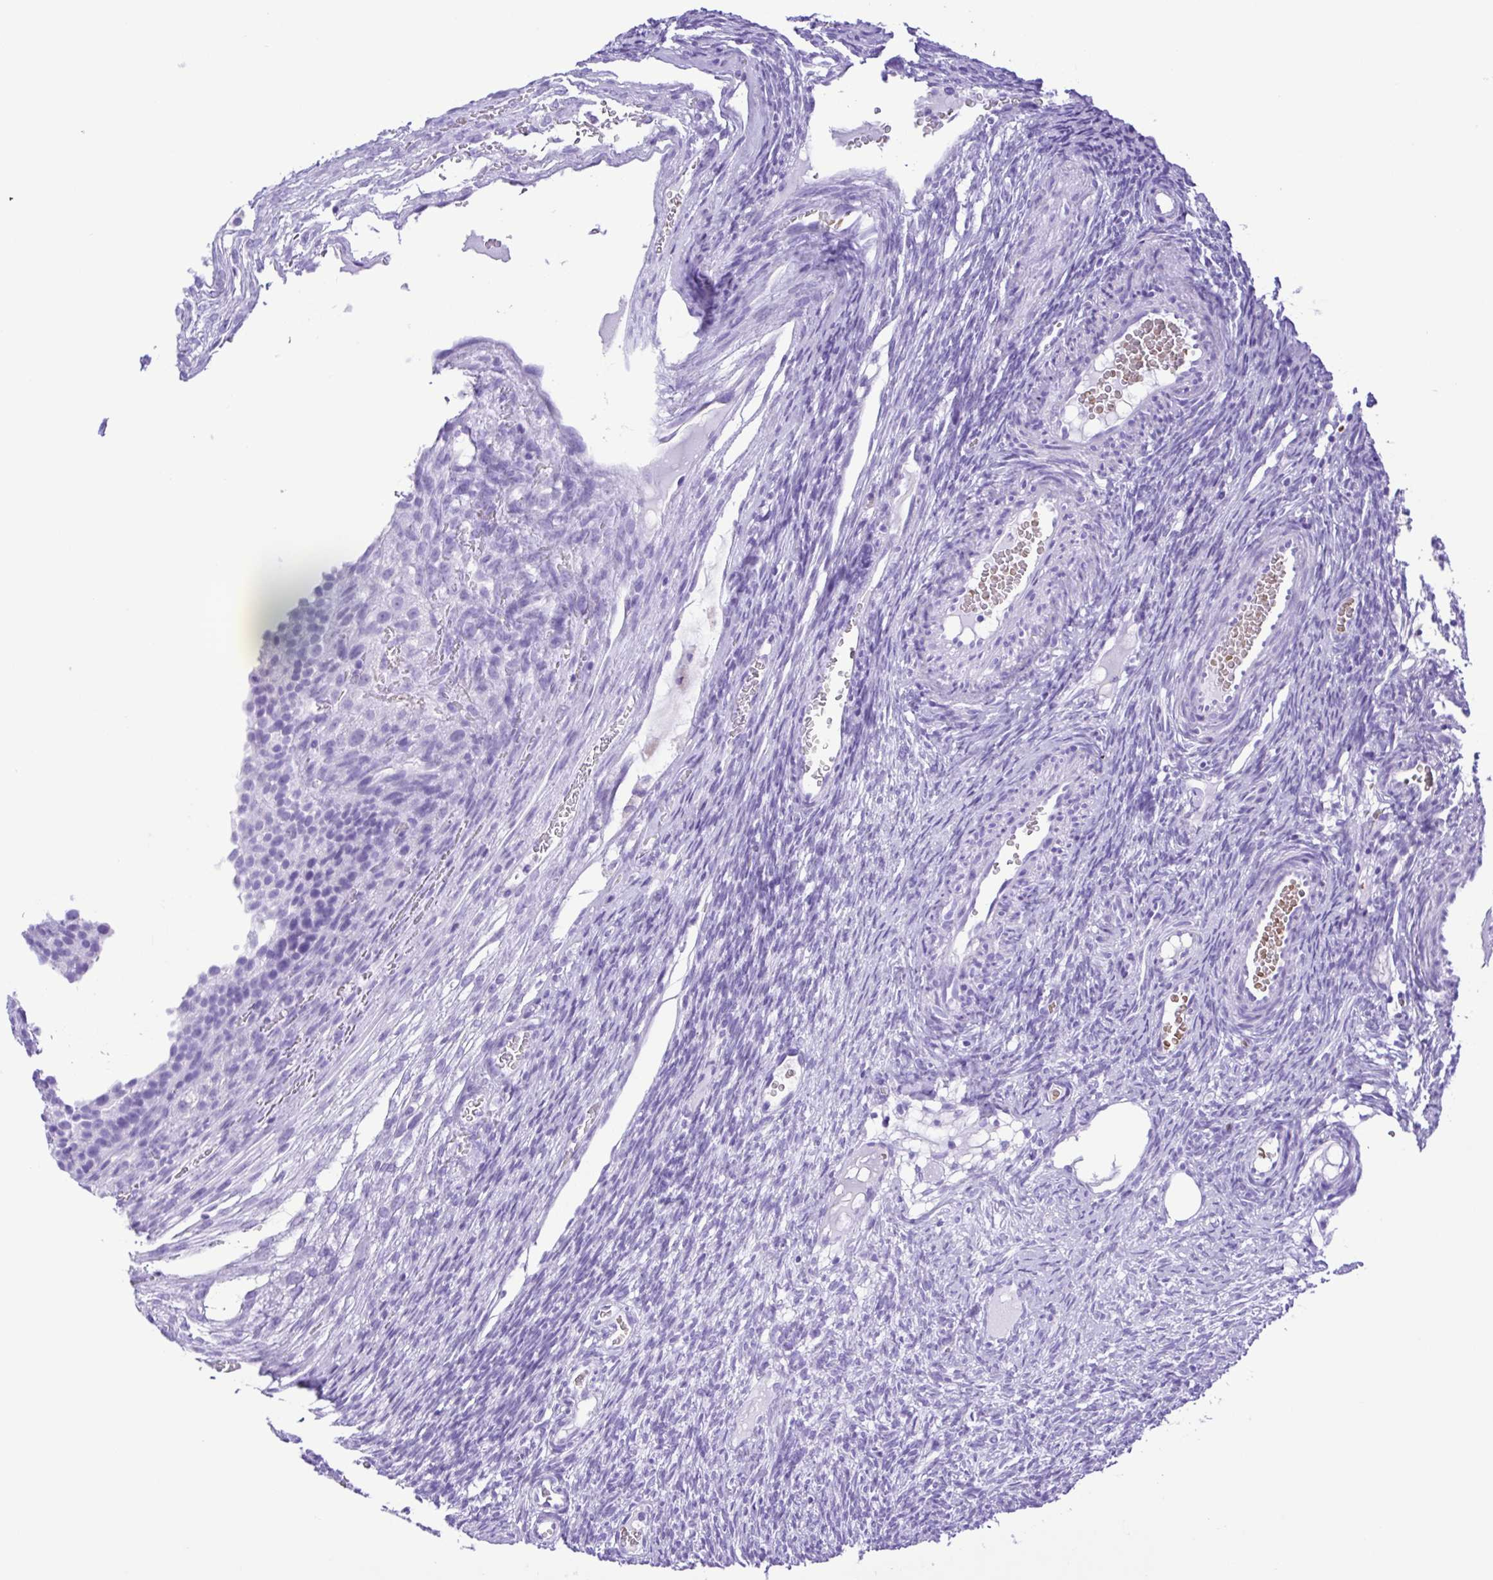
{"staining": {"intensity": "negative", "quantity": "none", "location": "none"}, "tissue": "ovary", "cell_type": "Ovarian stroma cells", "image_type": "normal", "snomed": [{"axis": "morphology", "description": "Normal tissue, NOS"}, {"axis": "topography", "description": "Ovary"}], "caption": "Protein analysis of unremarkable ovary demonstrates no significant staining in ovarian stroma cells.", "gene": "SYT1", "patient": {"sex": "female", "age": 34}}